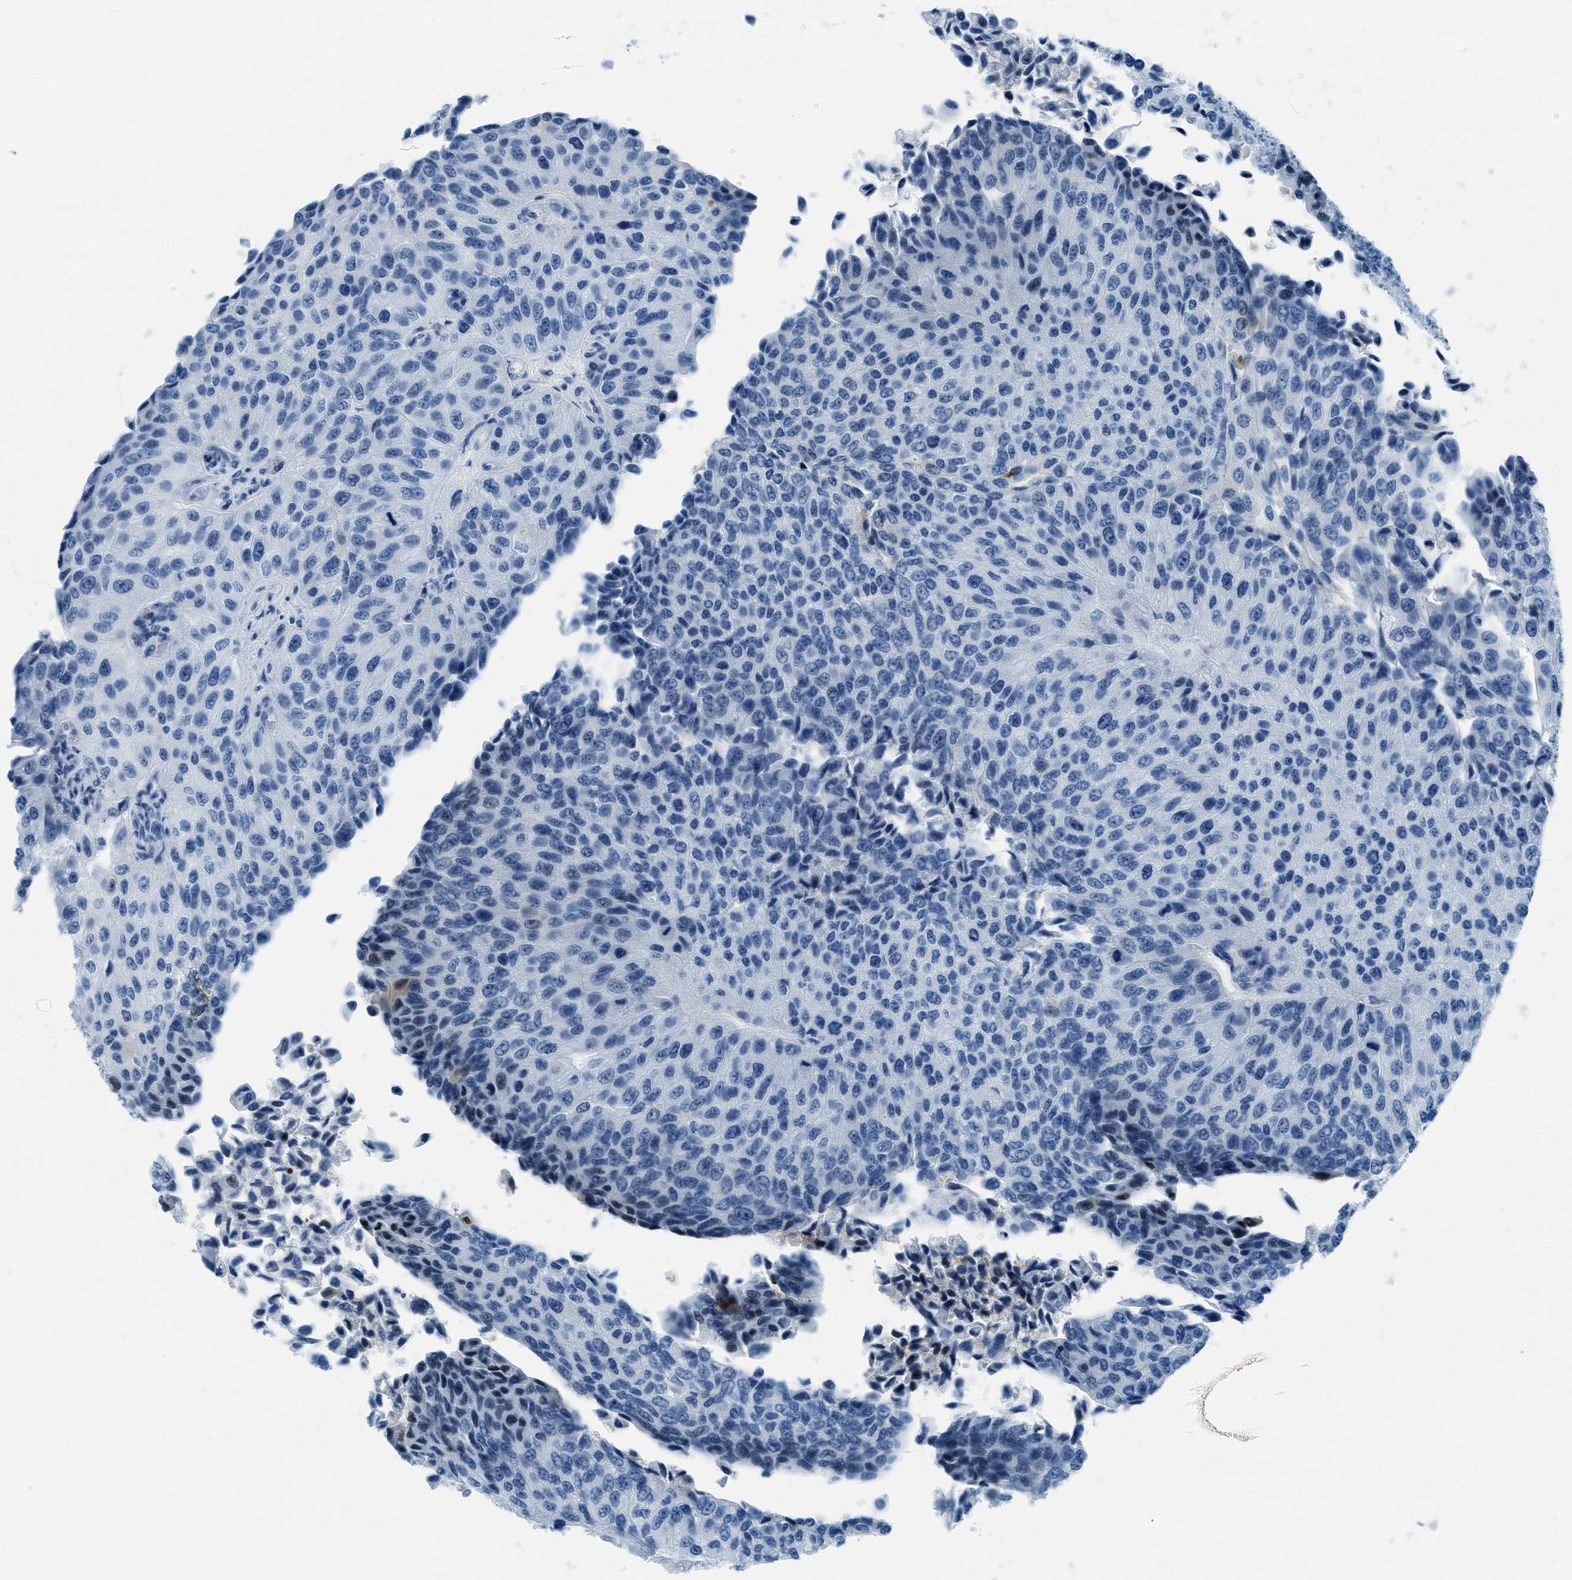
{"staining": {"intensity": "negative", "quantity": "none", "location": "none"}, "tissue": "urothelial cancer", "cell_type": "Tumor cells", "image_type": "cancer", "snomed": [{"axis": "morphology", "description": "Urothelial carcinoma, High grade"}, {"axis": "topography", "description": "Kidney"}, {"axis": "topography", "description": "Urinary bladder"}], "caption": "Tumor cells show no significant protein expression in high-grade urothelial carcinoma.", "gene": "PLA2G2A", "patient": {"sex": "male", "age": 77}}